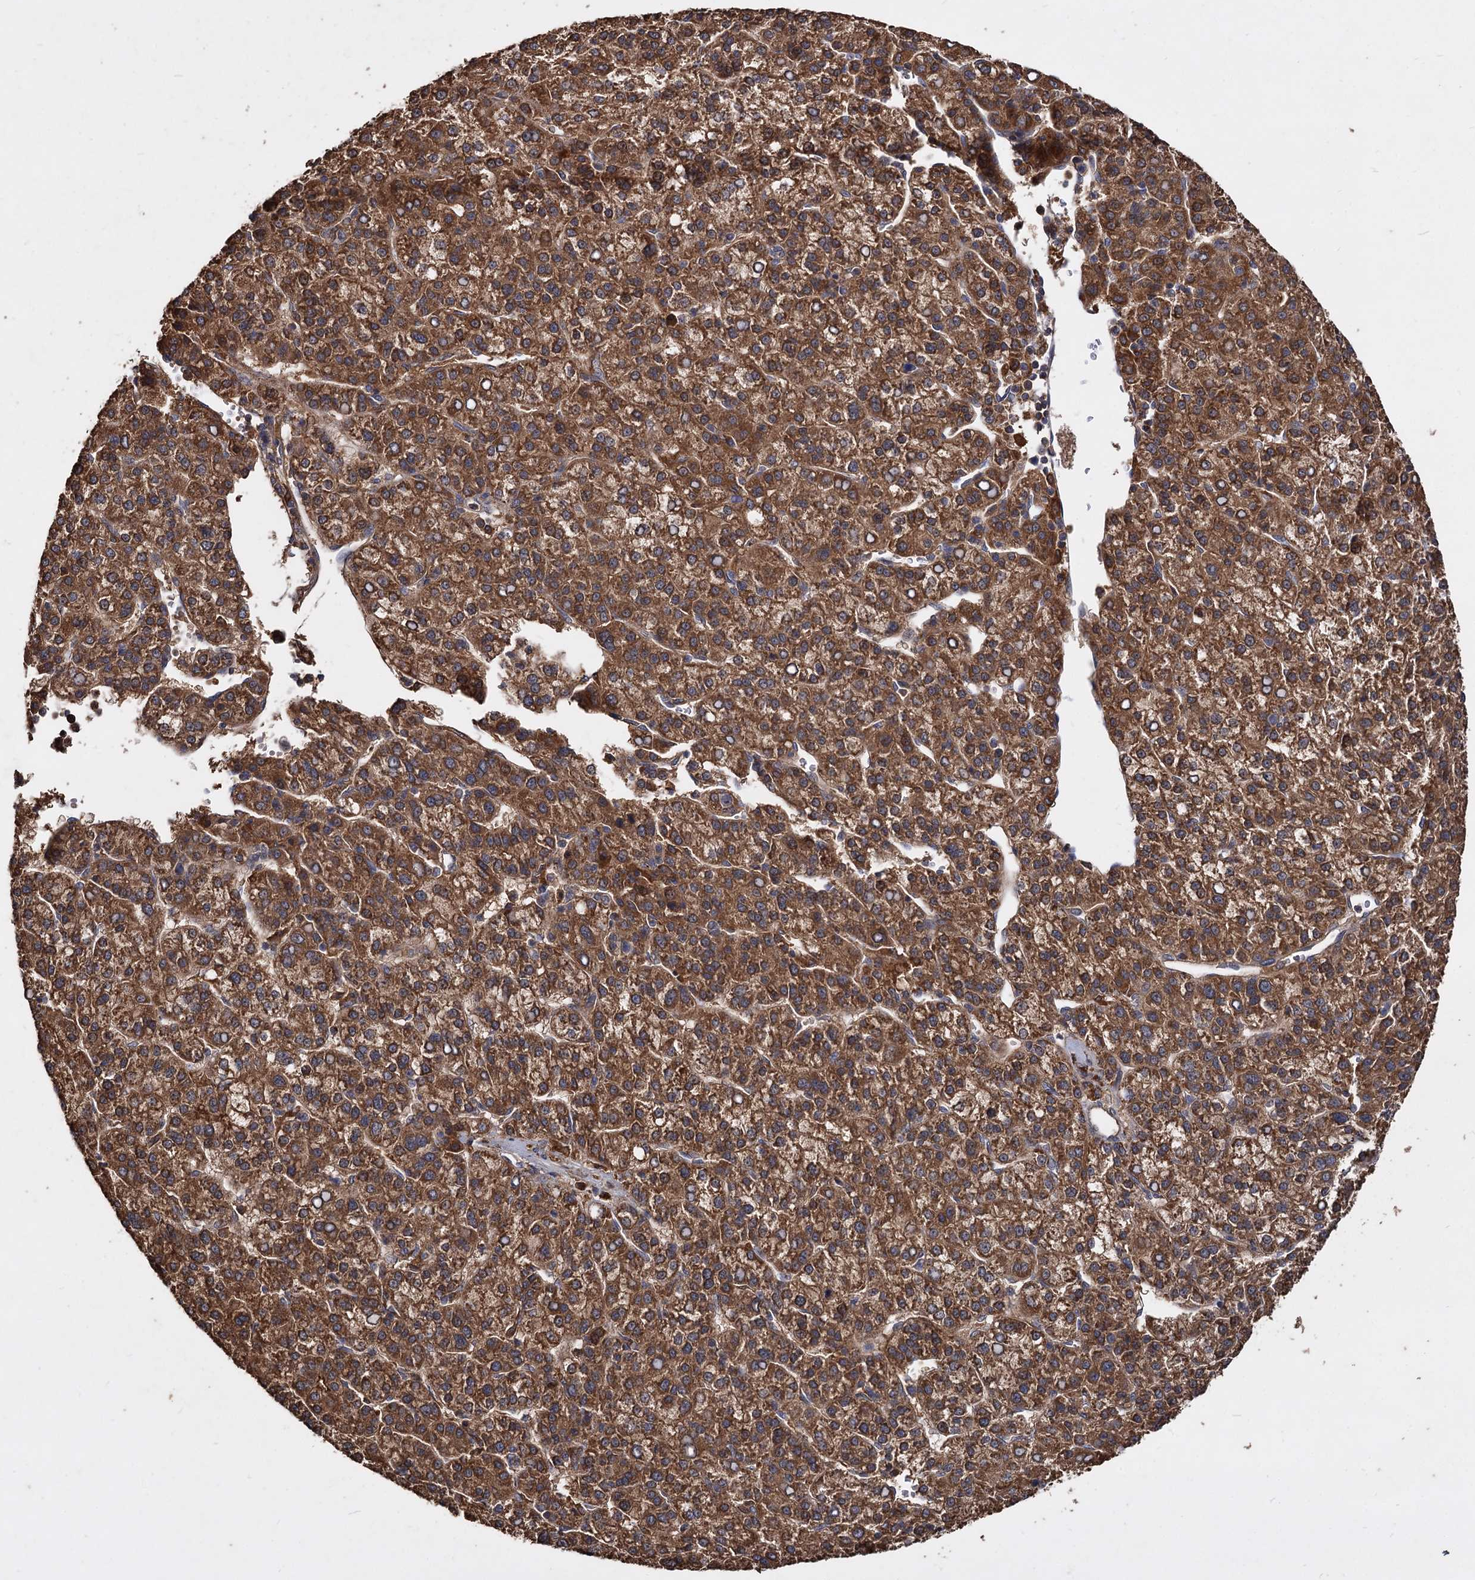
{"staining": {"intensity": "strong", "quantity": ">75%", "location": "cytoplasmic/membranous"}, "tissue": "liver cancer", "cell_type": "Tumor cells", "image_type": "cancer", "snomed": [{"axis": "morphology", "description": "Carcinoma, Hepatocellular, NOS"}, {"axis": "topography", "description": "Liver"}], "caption": "About >75% of tumor cells in liver cancer reveal strong cytoplasmic/membranous protein positivity as visualized by brown immunohistochemical staining.", "gene": "GCLC", "patient": {"sex": "female", "age": 58}}